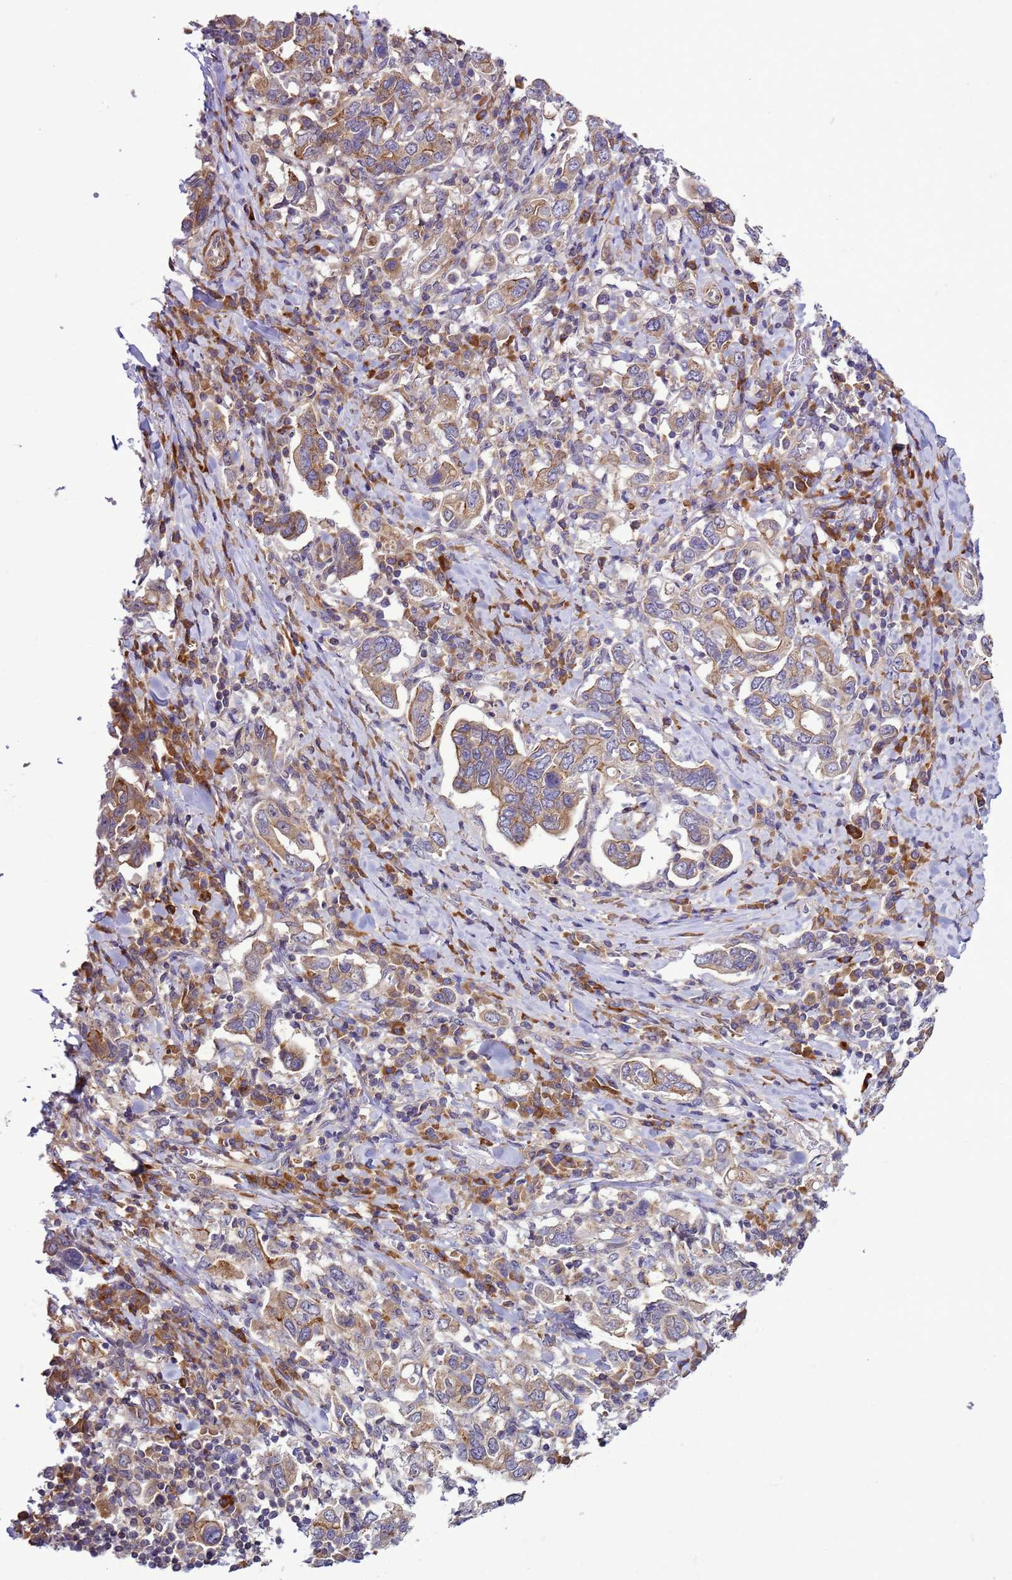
{"staining": {"intensity": "weak", "quantity": ">75%", "location": "cytoplasmic/membranous"}, "tissue": "stomach cancer", "cell_type": "Tumor cells", "image_type": "cancer", "snomed": [{"axis": "morphology", "description": "Adenocarcinoma, NOS"}, {"axis": "topography", "description": "Stomach, upper"}, {"axis": "topography", "description": "Stomach"}], "caption": "IHC histopathology image of neoplastic tissue: stomach cancer (adenocarcinoma) stained using IHC demonstrates low levels of weak protein expression localized specifically in the cytoplasmic/membranous of tumor cells, appearing as a cytoplasmic/membranous brown color.", "gene": "GEN1", "patient": {"sex": "male", "age": 62}}